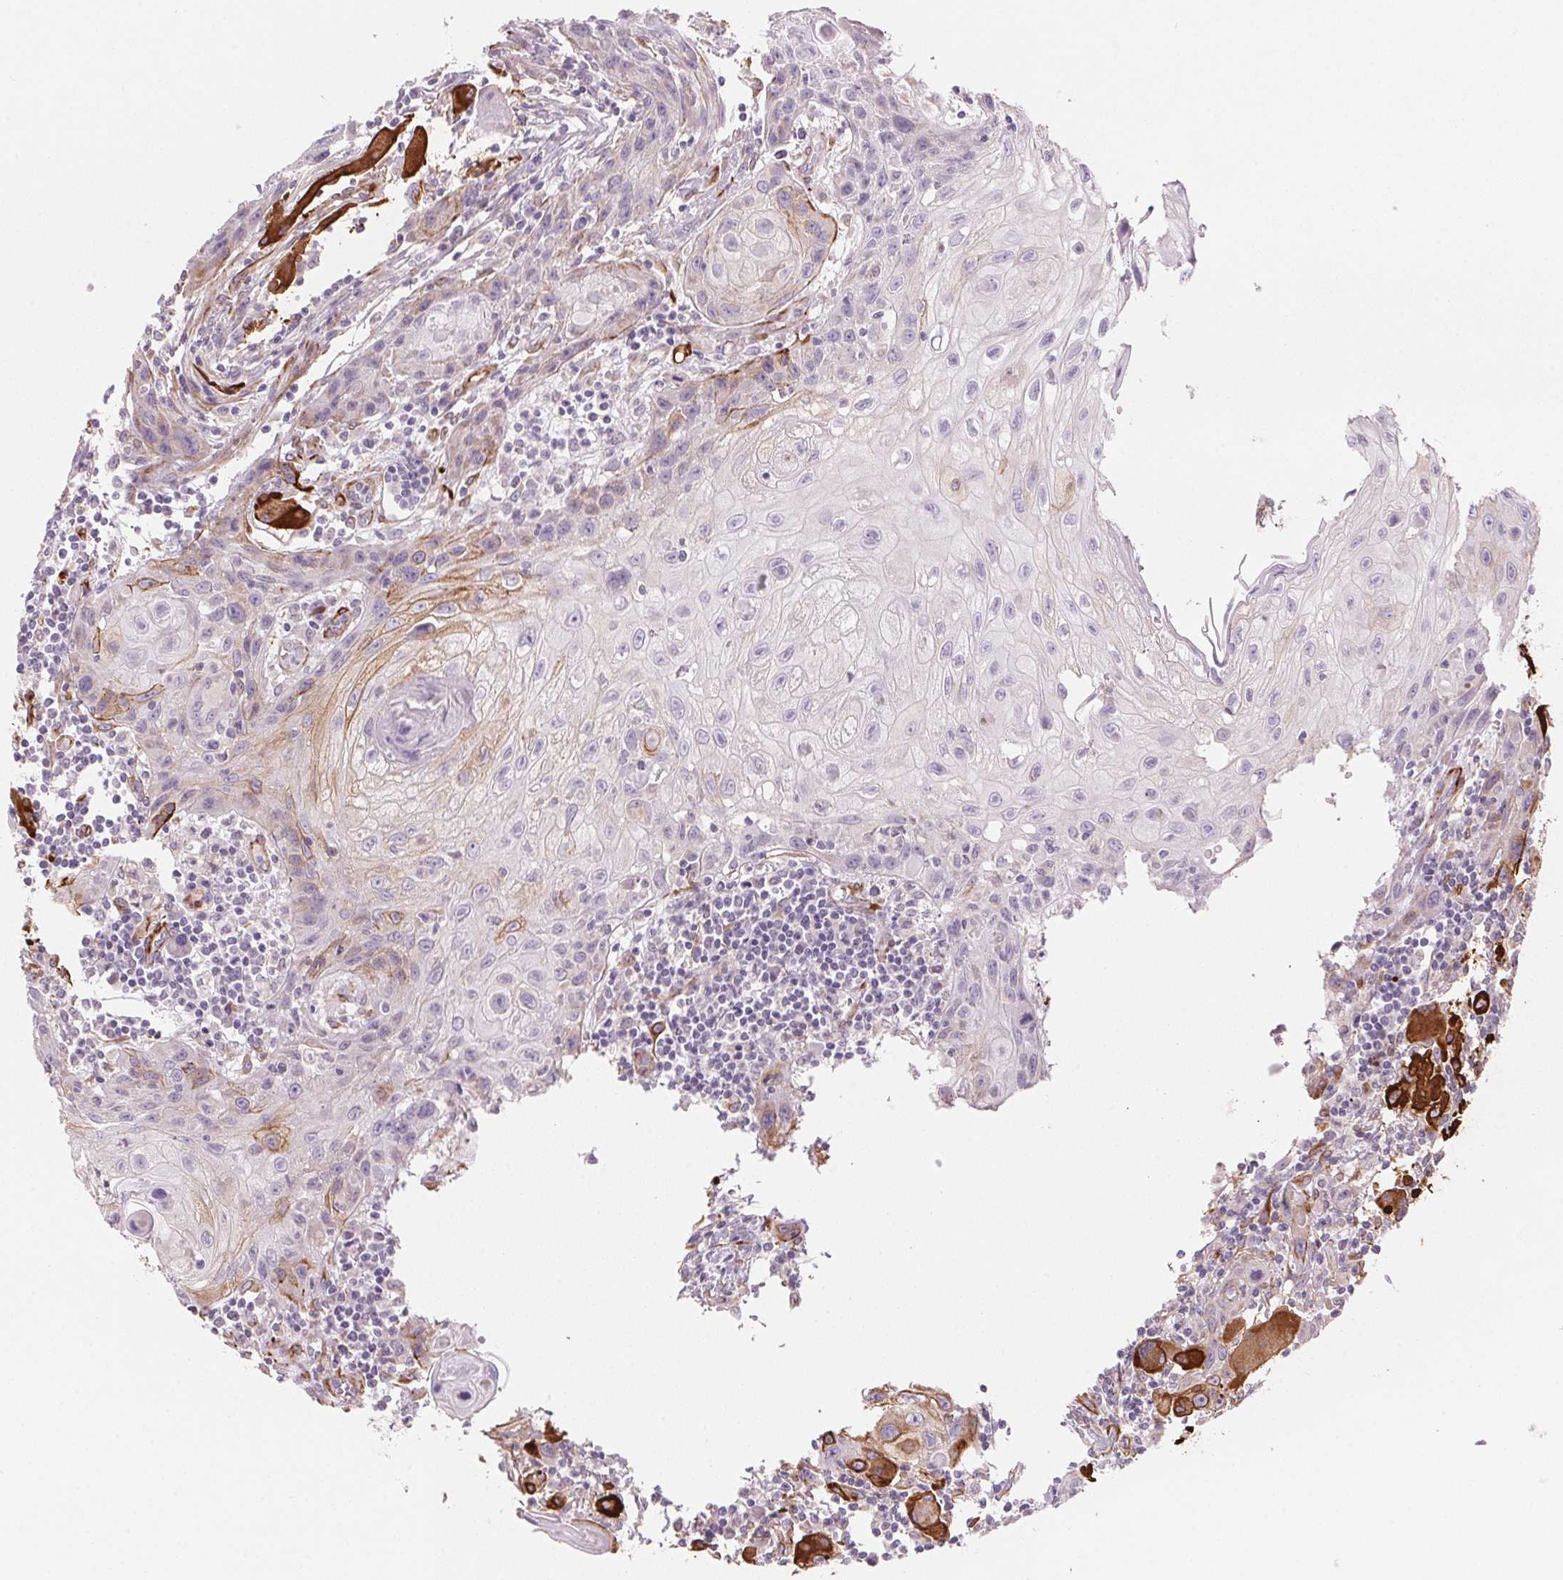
{"staining": {"intensity": "negative", "quantity": "none", "location": "none"}, "tissue": "head and neck cancer", "cell_type": "Tumor cells", "image_type": "cancer", "snomed": [{"axis": "morphology", "description": "Squamous cell carcinoma, NOS"}, {"axis": "topography", "description": "Oral tissue"}, {"axis": "topography", "description": "Head-Neck"}], "caption": "This histopathology image is of squamous cell carcinoma (head and neck) stained with immunohistochemistry (IHC) to label a protein in brown with the nuclei are counter-stained blue. There is no staining in tumor cells.", "gene": "CLPS", "patient": {"sex": "male", "age": 58}}